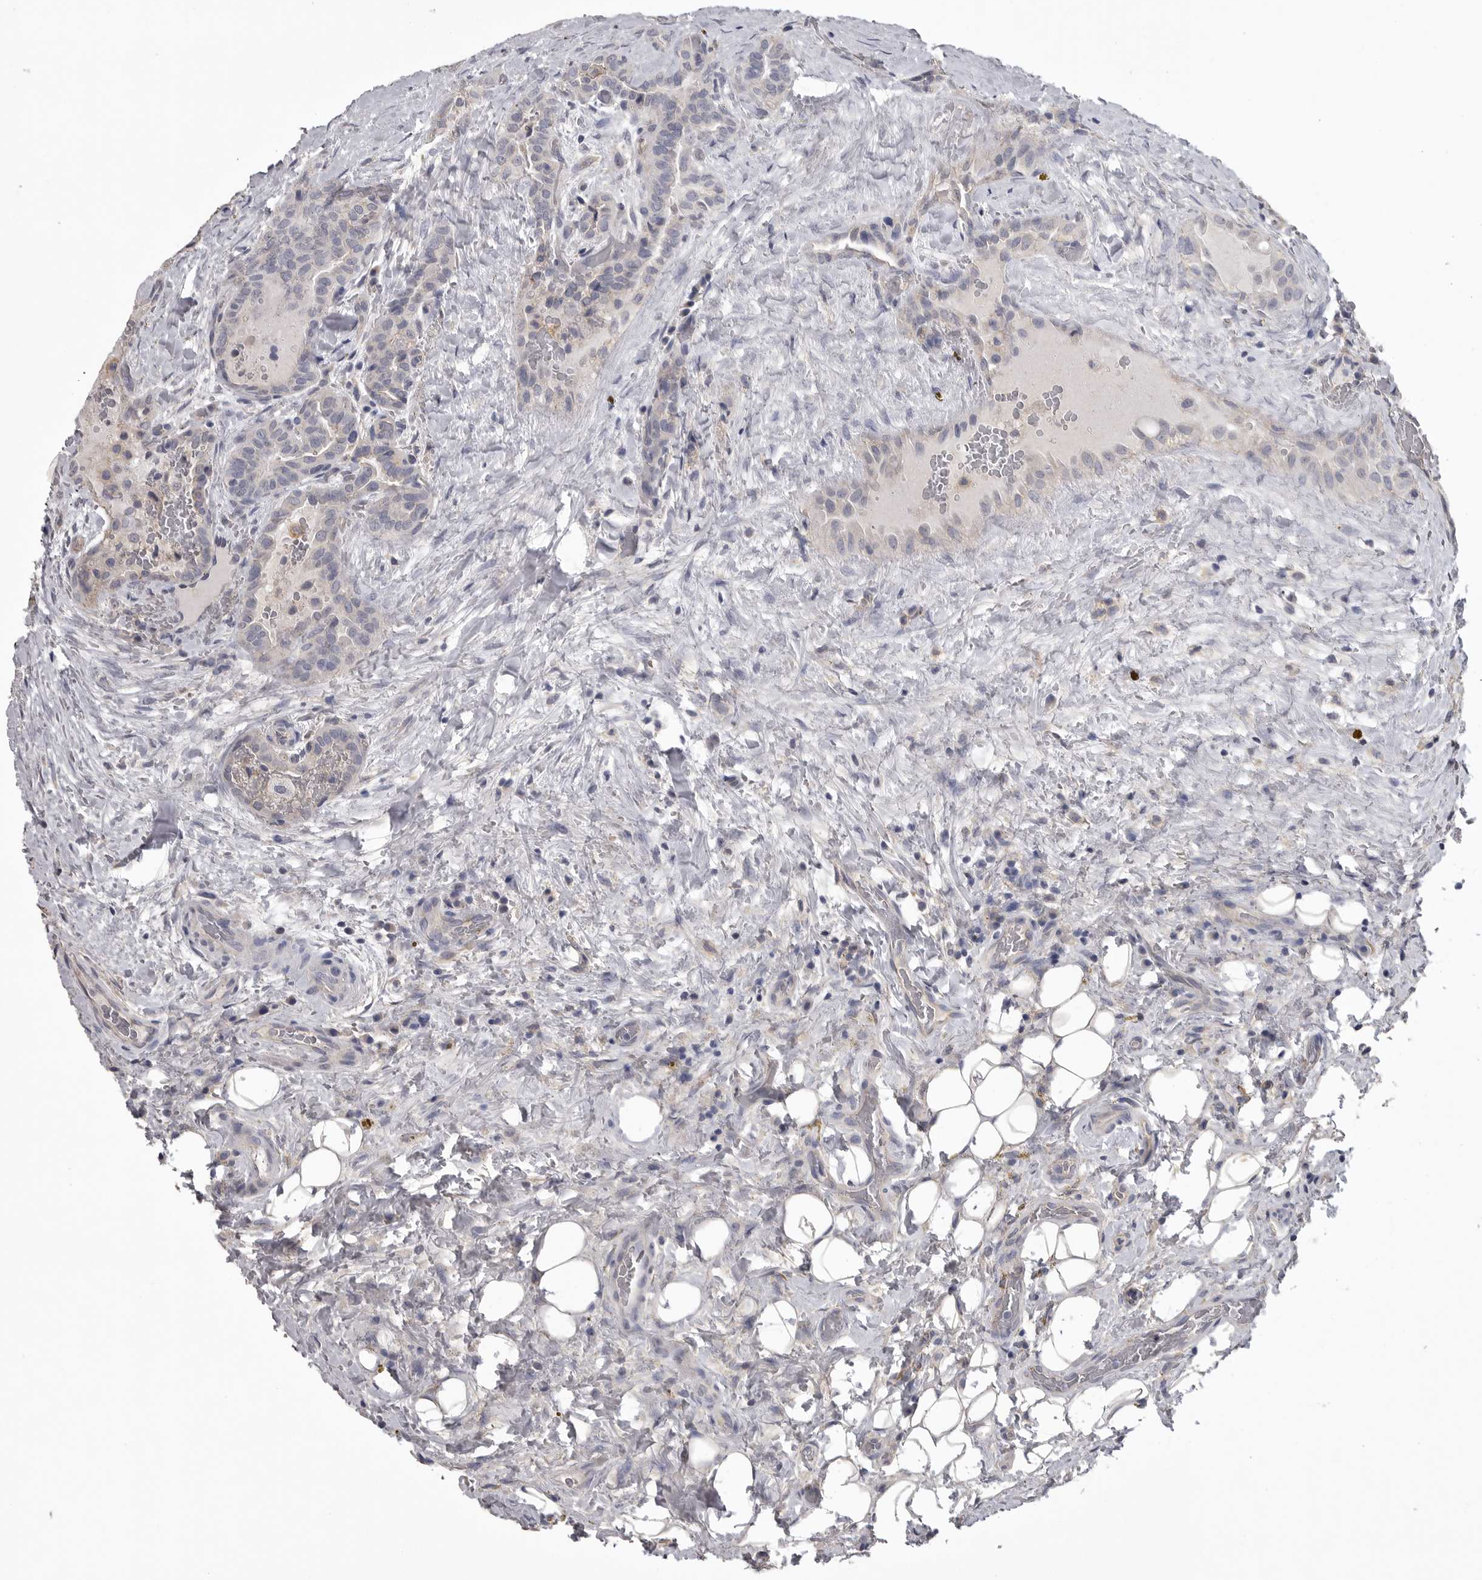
{"staining": {"intensity": "negative", "quantity": "none", "location": "none"}, "tissue": "thyroid cancer", "cell_type": "Tumor cells", "image_type": "cancer", "snomed": [{"axis": "morphology", "description": "Papillary adenocarcinoma, NOS"}, {"axis": "topography", "description": "Thyroid gland"}], "caption": "Tumor cells show no significant expression in thyroid papillary adenocarcinoma.", "gene": "NECTIN2", "patient": {"sex": "male", "age": 77}}